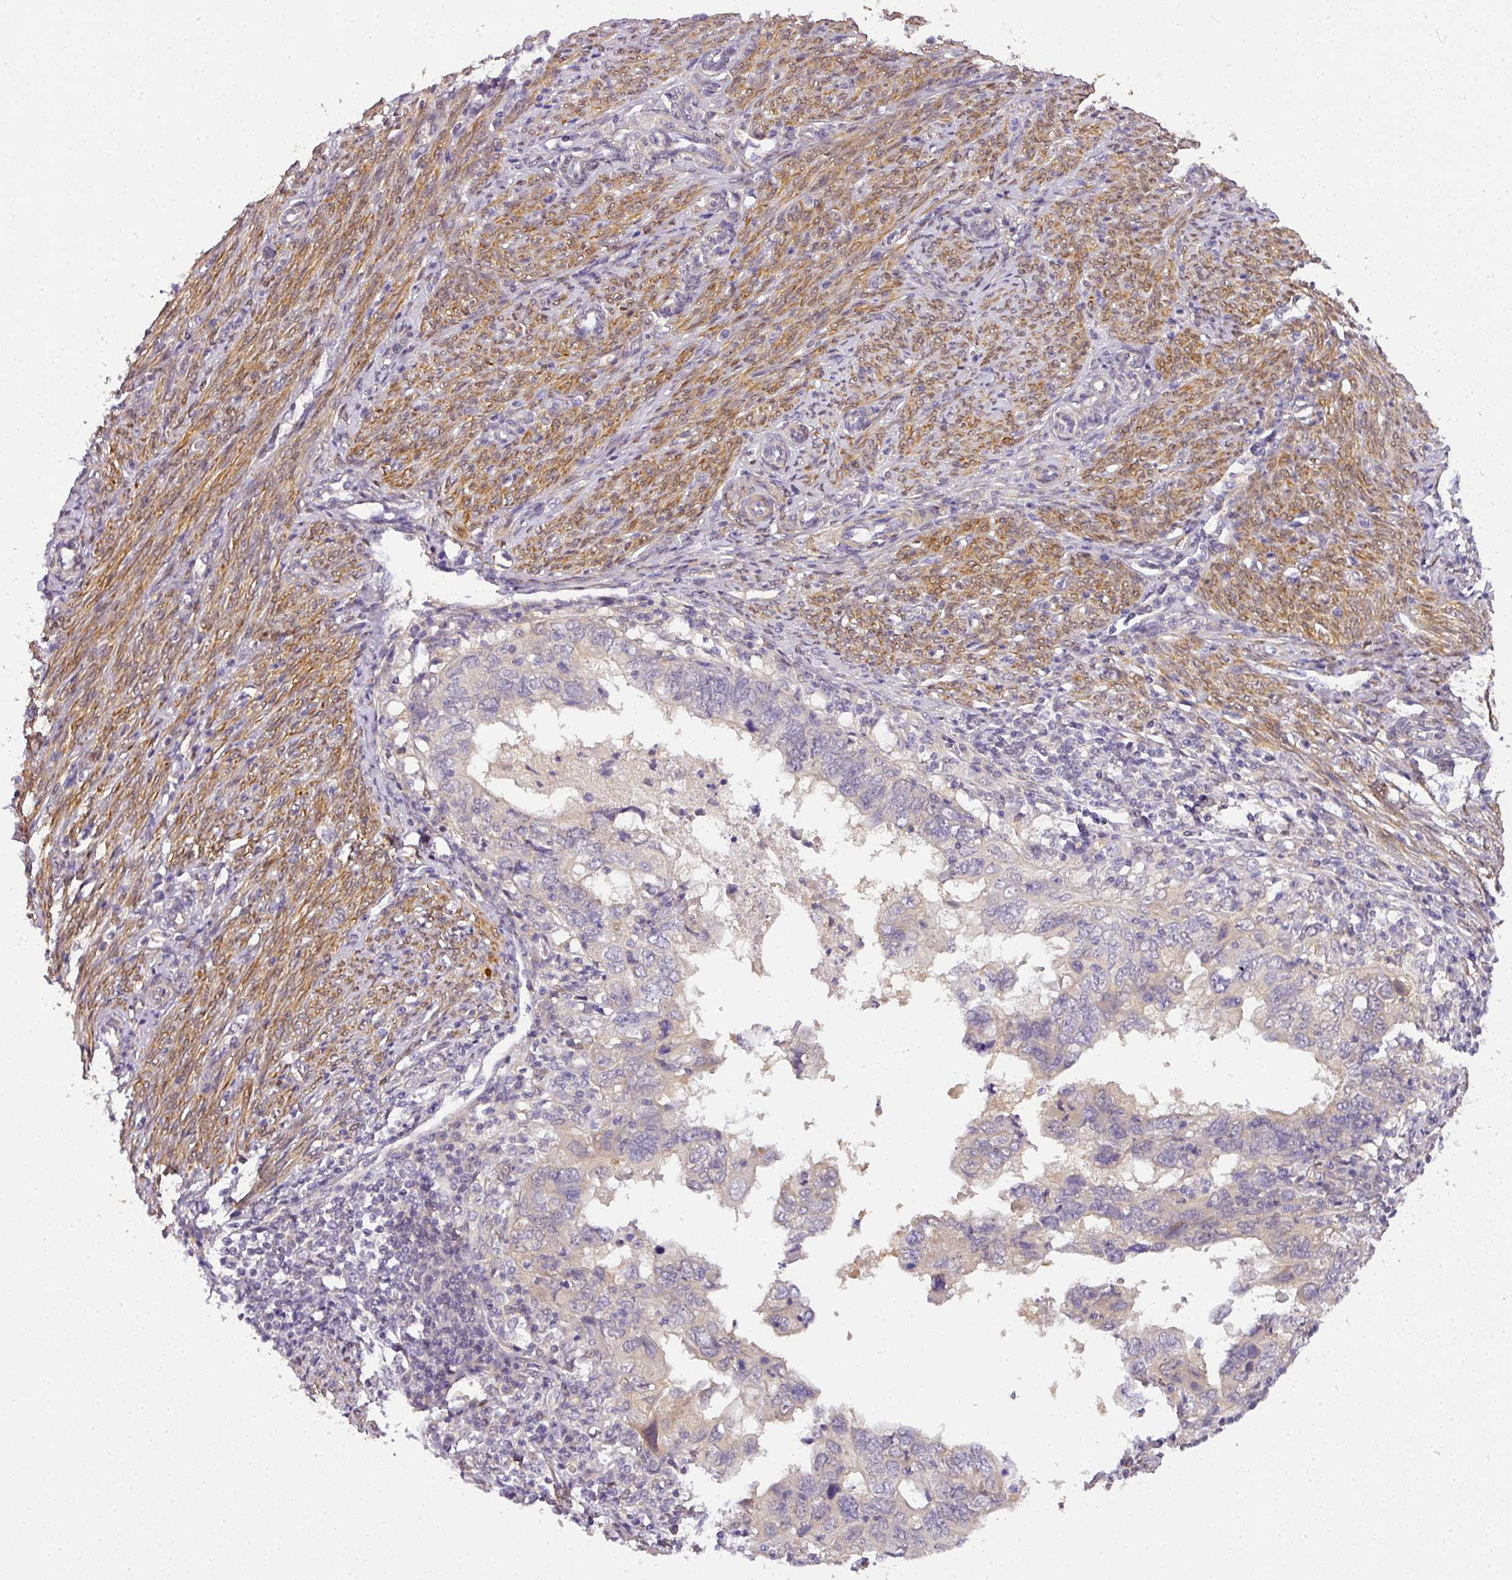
{"staining": {"intensity": "negative", "quantity": "none", "location": "none"}, "tissue": "endometrial cancer", "cell_type": "Tumor cells", "image_type": "cancer", "snomed": [{"axis": "morphology", "description": "Adenocarcinoma, NOS"}, {"axis": "topography", "description": "Uterus"}], "caption": "This is an IHC micrograph of endometrial adenocarcinoma. There is no positivity in tumor cells.", "gene": "ADH5", "patient": {"sex": "female", "age": 77}}